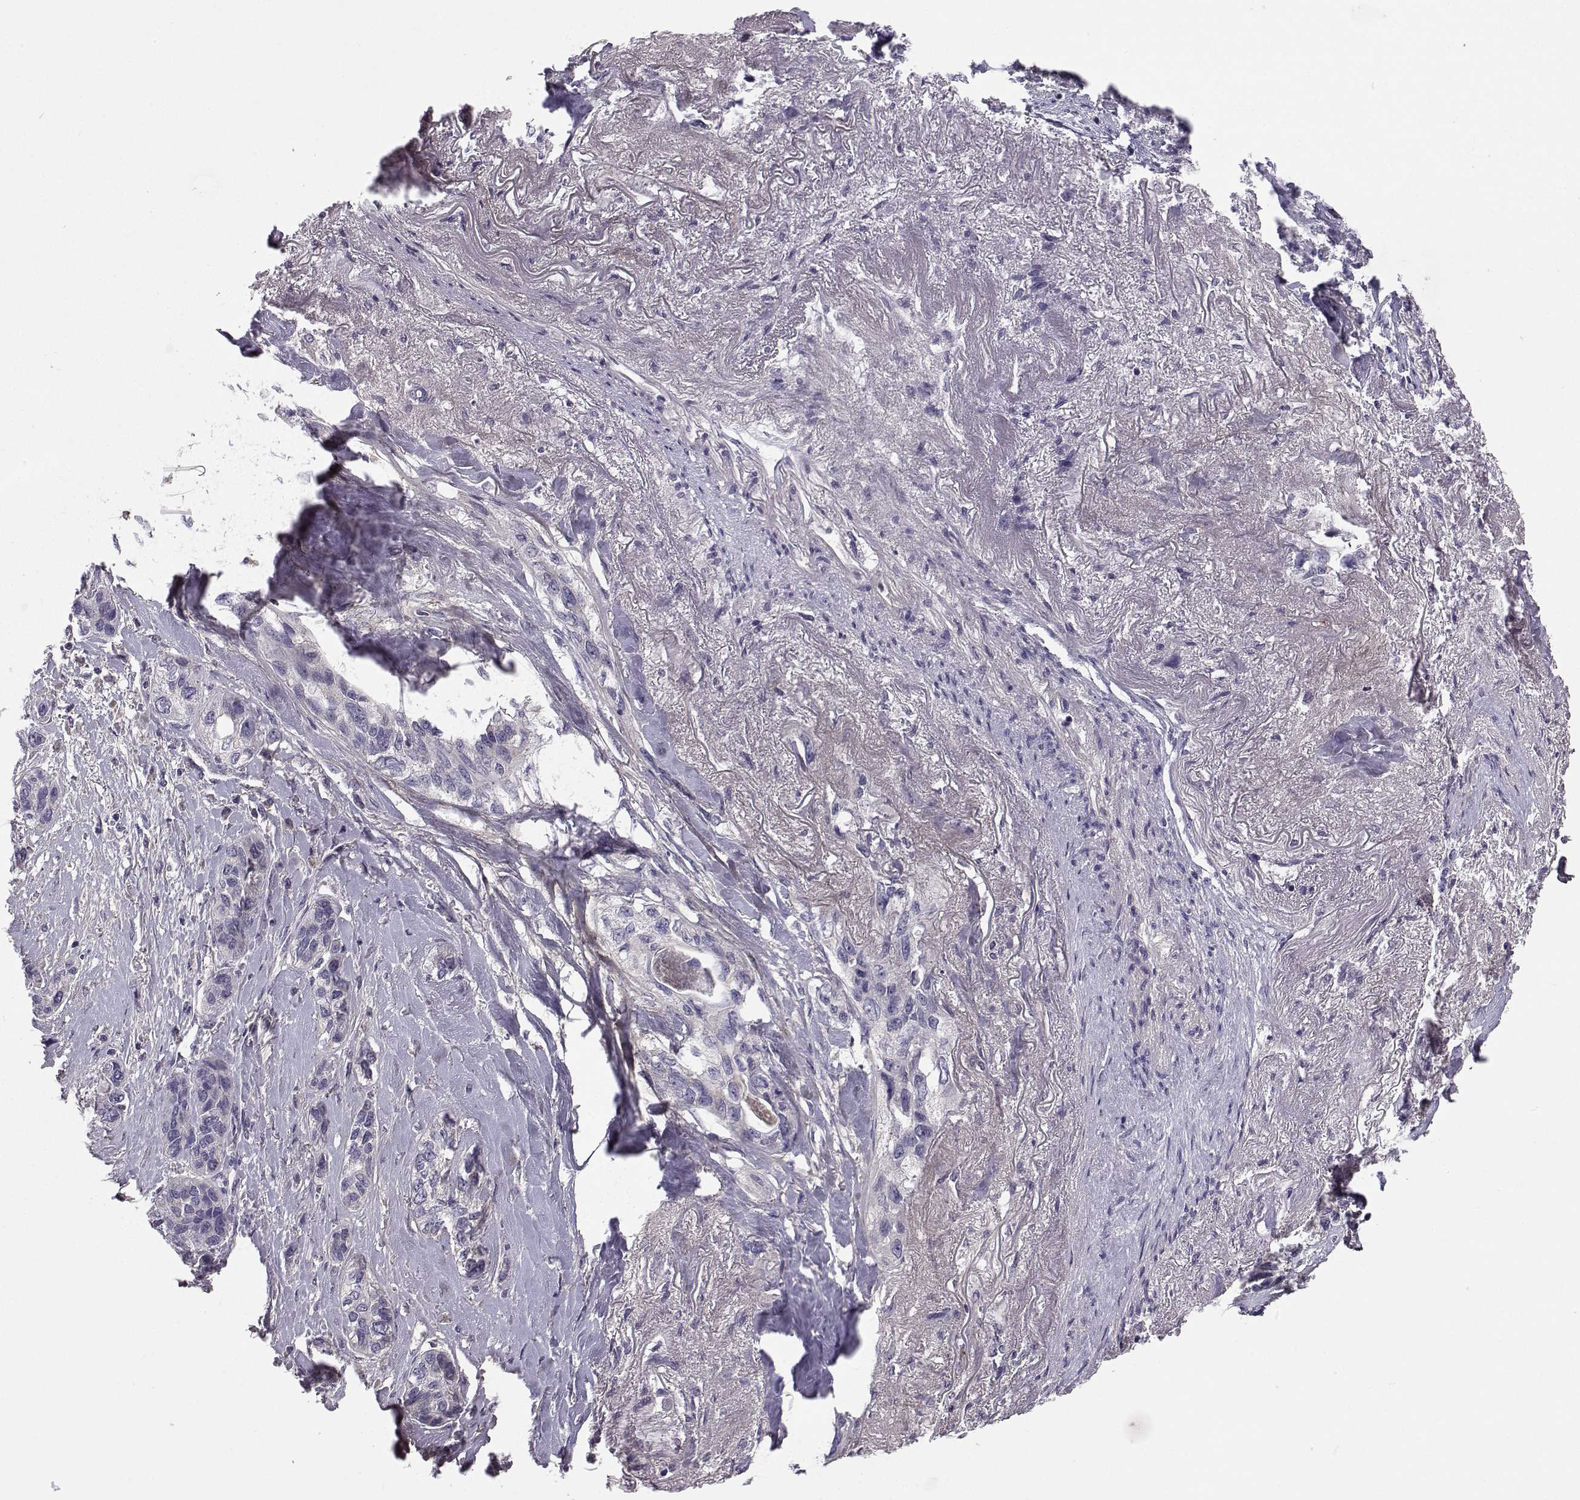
{"staining": {"intensity": "negative", "quantity": "none", "location": "none"}, "tissue": "lung cancer", "cell_type": "Tumor cells", "image_type": "cancer", "snomed": [{"axis": "morphology", "description": "Squamous cell carcinoma, NOS"}, {"axis": "topography", "description": "Lung"}], "caption": "This is a micrograph of immunohistochemistry staining of lung cancer, which shows no expression in tumor cells.", "gene": "PEX5L", "patient": {"sex": "female", "age": 70}}